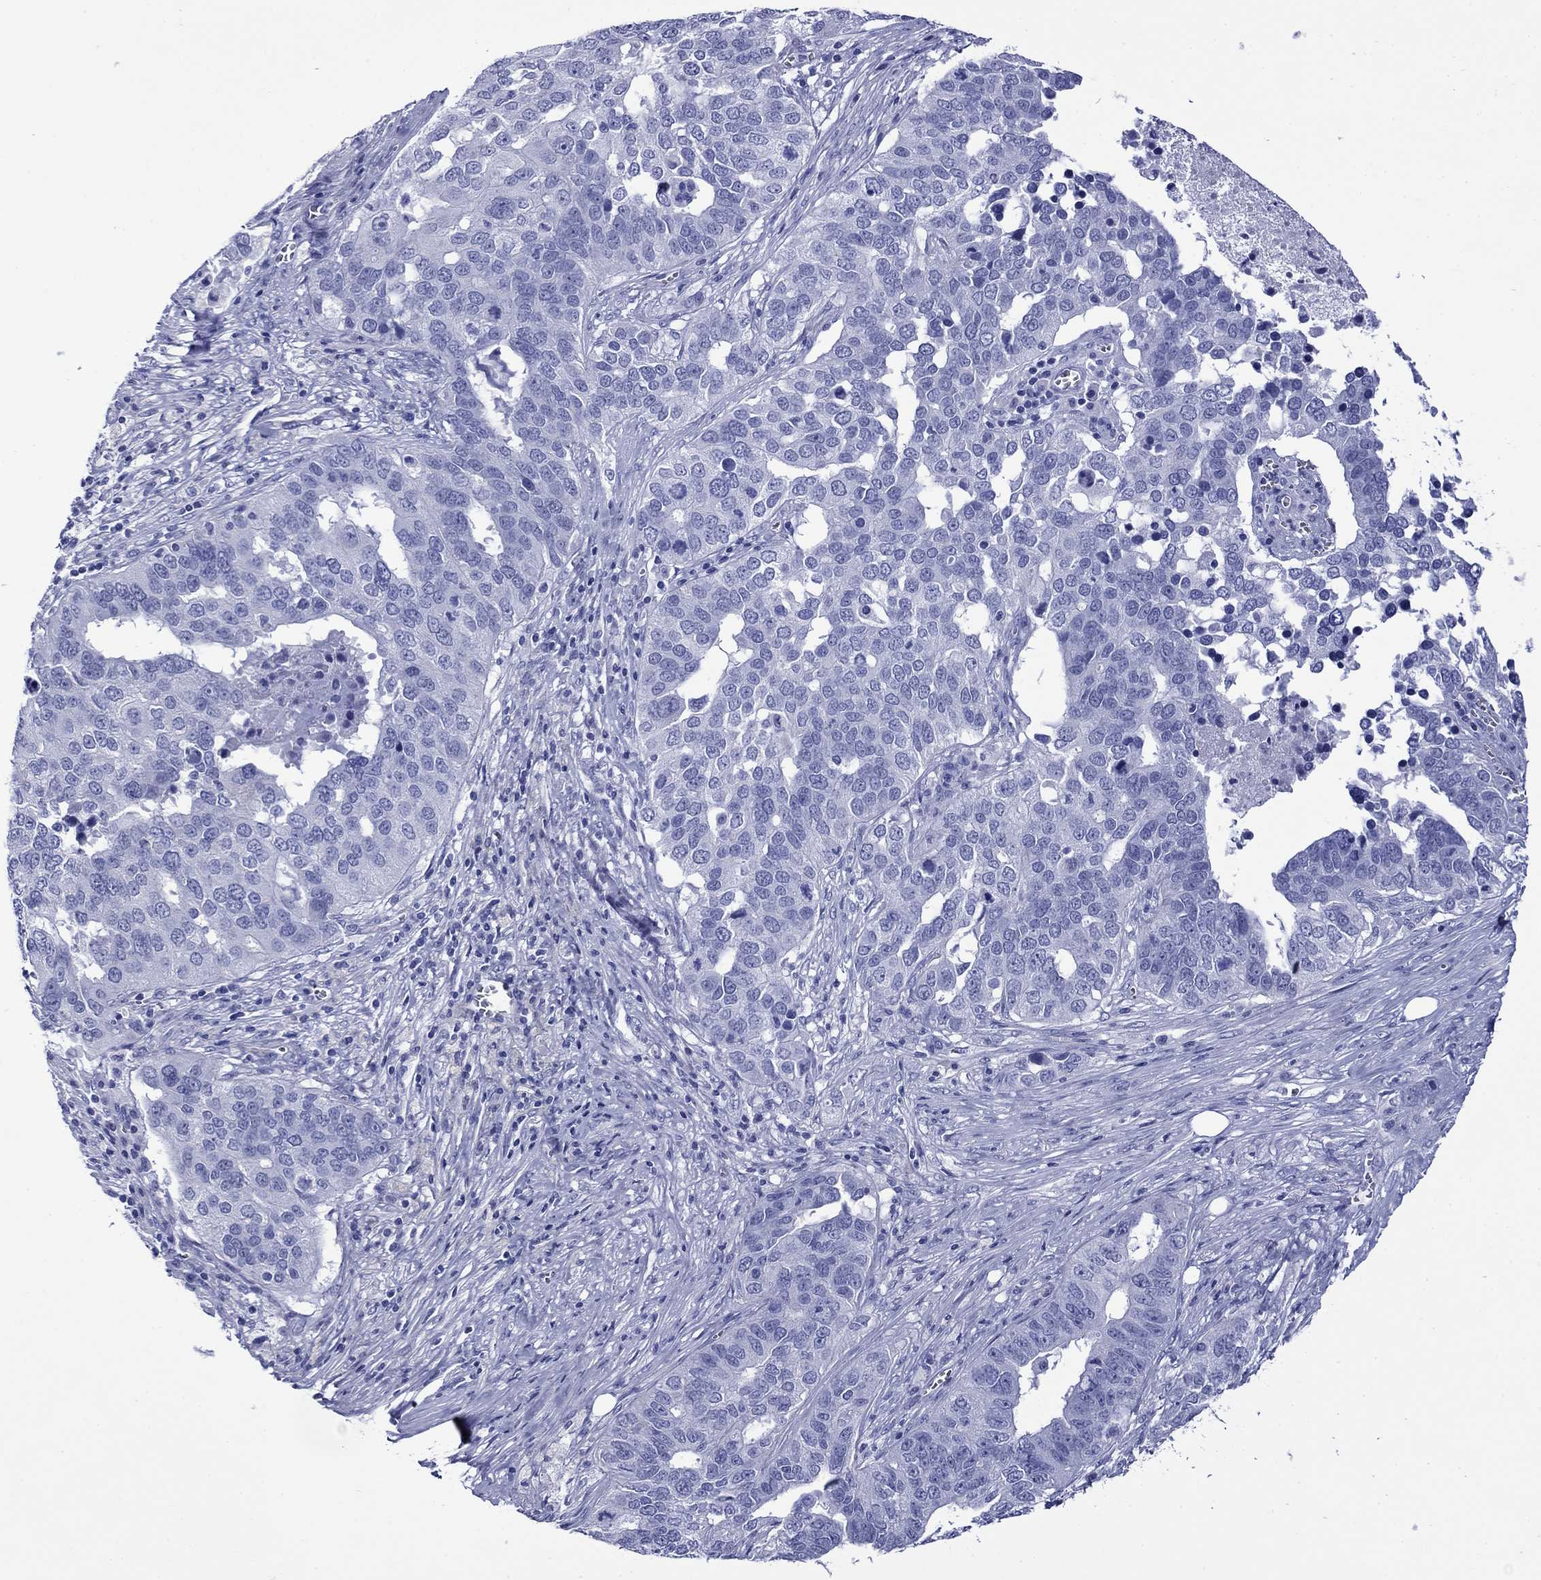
{"staining": {"intensity": "negative", "quantity": "none", "location": "none"}, "tissue": "ovarian cancer", "cell_type": "Tumor cells", "image_type": "cancer", "snomed": [{"axis": "morphology", "description": "Carcinoma, endometroid"}, {"axis": "topography", "description": "Soft tissue"}, {"axis": "topography", "description": "Ovary"}], "caption": "Micrograph shows no protein positivity in tumor cells of ovarian cancer (endometroid carcinoma) tissue.", "gene": "ROM1", "patient": {"sex": "female", "age": 52}}